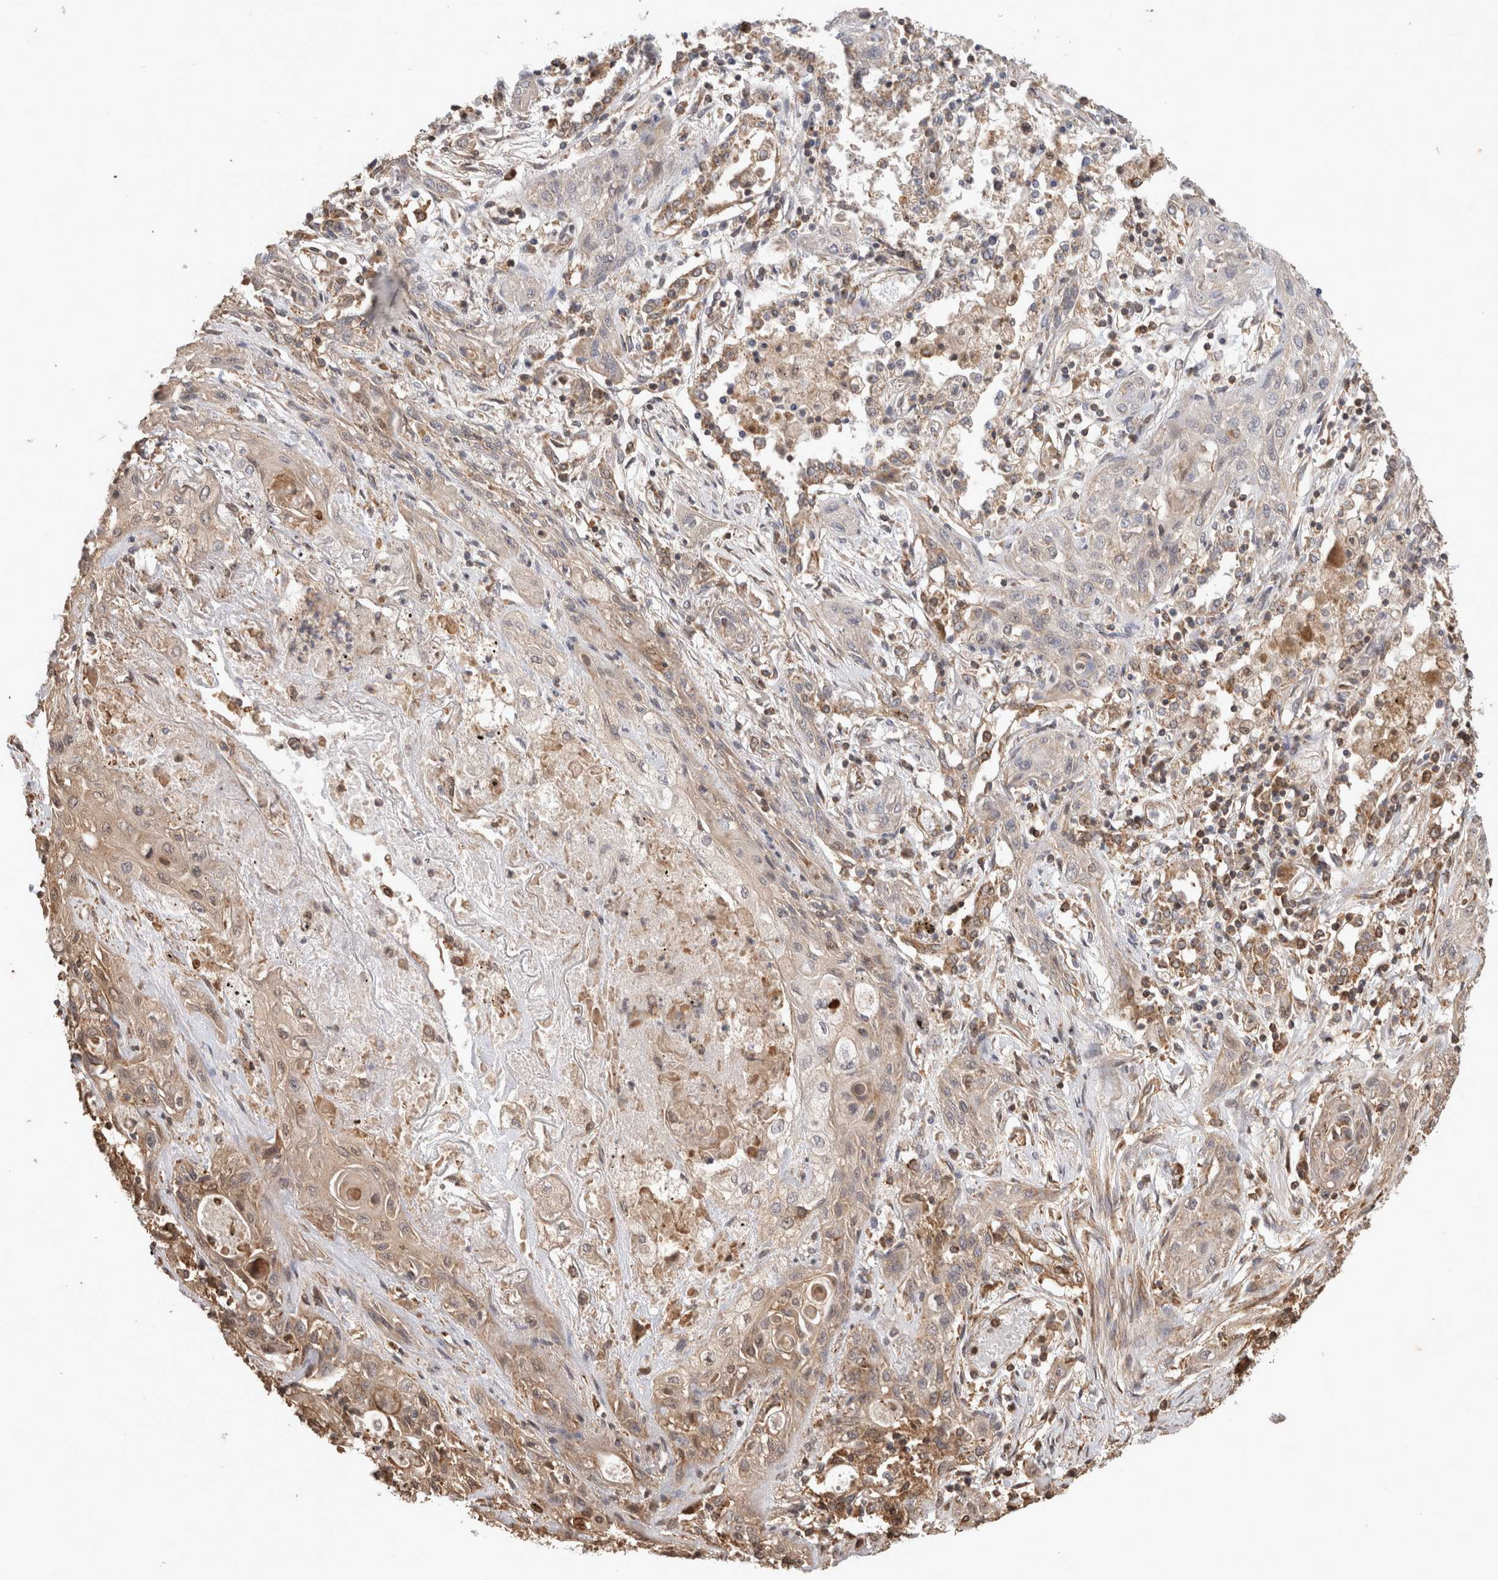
{"staining": {"intensity": "weak", "quantity": "25%-75%", "location": "cytoplasmic/membranous"}, "tissue": "lung cancer", "cell_type": "Tumor cells", "image_type": "cancer", "snomed": [{"axis": "morphology", "description": "Squamous cell carcinoma, NOS"}, {"axis": "topography", "description": "Lung"}], "caption": "Protein expression analysis of human lung cancer reveals weak cytoplasmic/membranous positivity in approximately 25%-75% of tumor cells. (IHC, brightfield microscopy, high magnification).", "gene": "IMMP2L", "patient": {"sex": "female", "age": 47}}